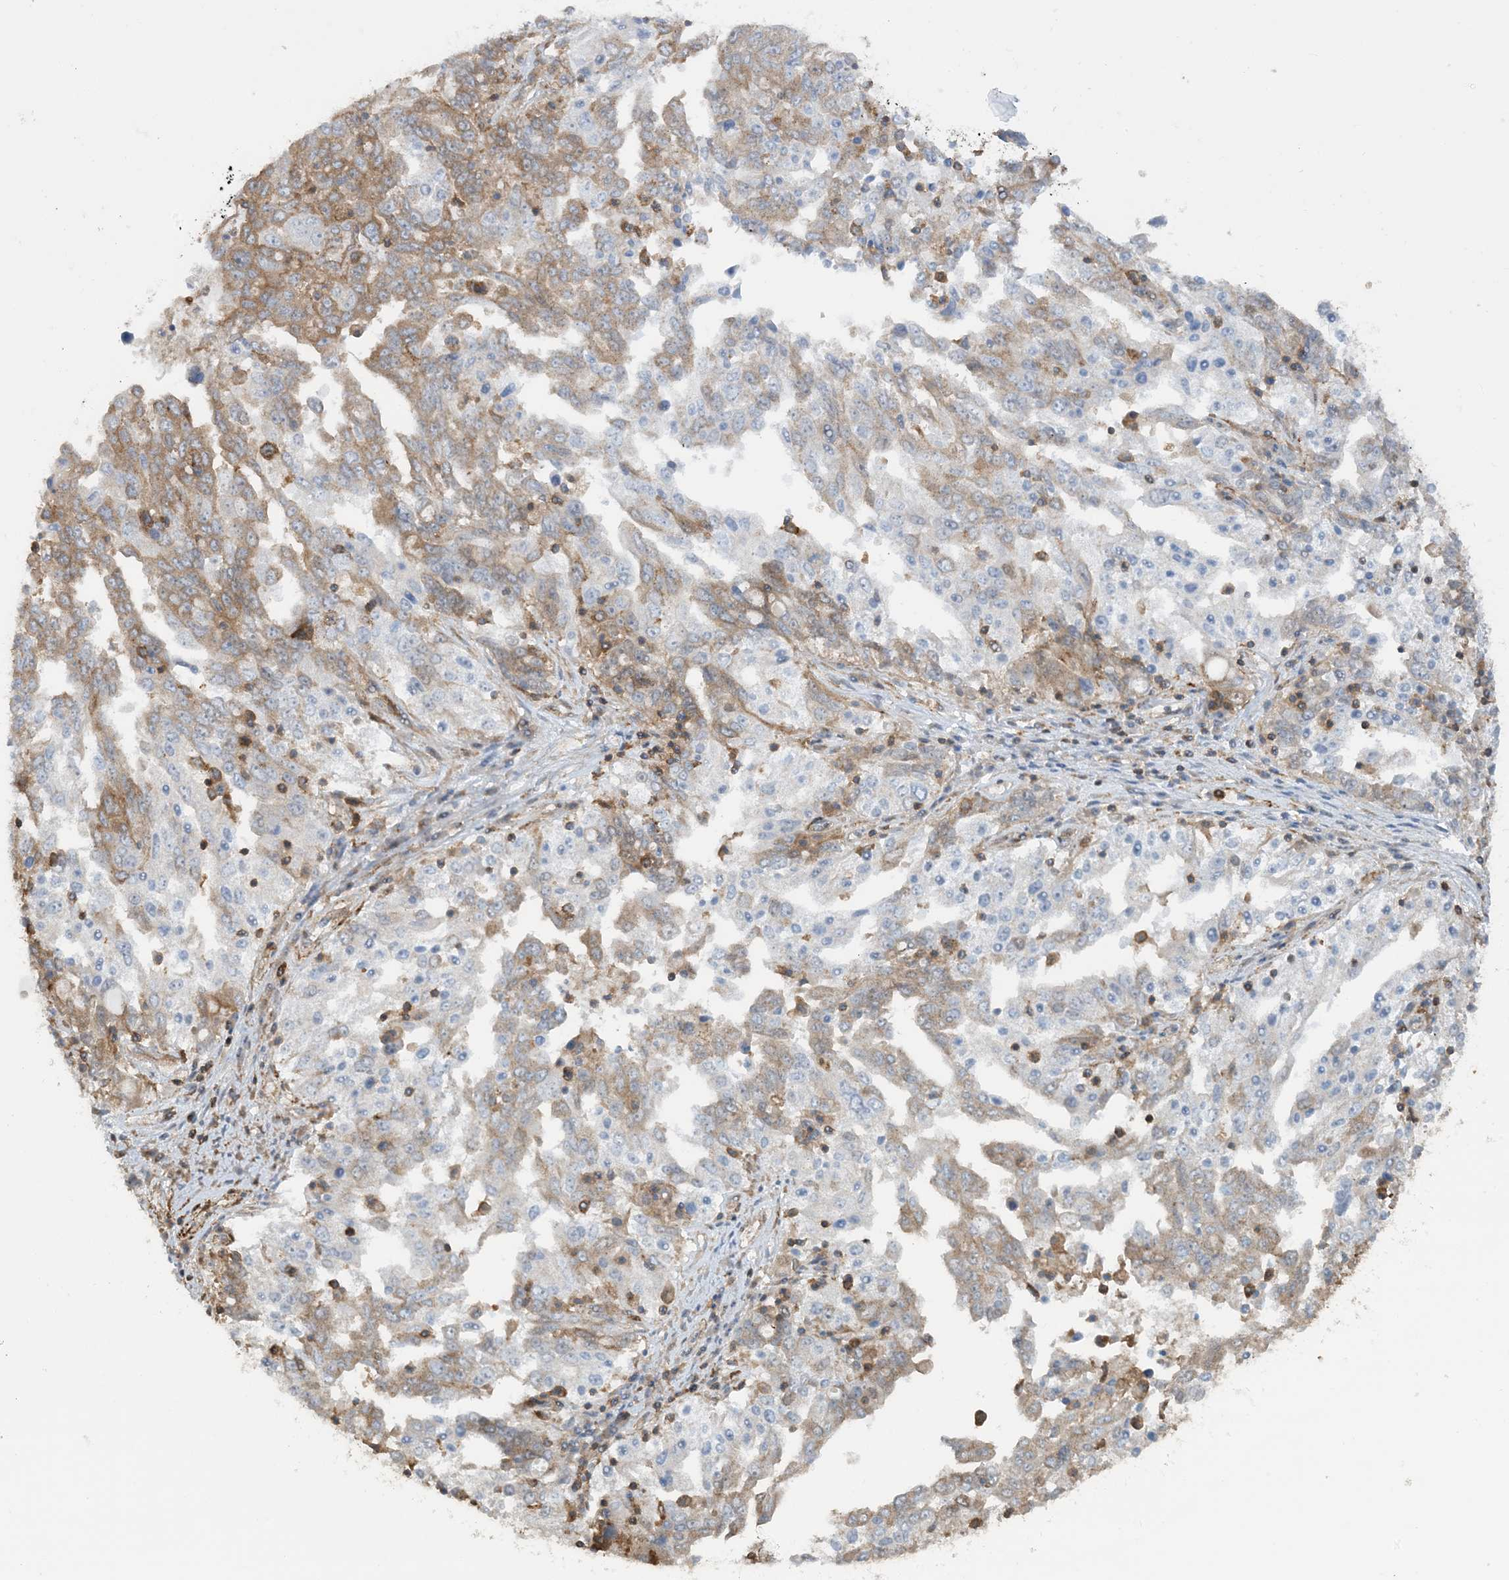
{"staining": {"intensity": "strong", "quantity": "25%-75%", "location": "cytoplasmic/membranous"}, "tissue": "ovarian cancer", "cell_type": "Tumor cells", "image_type": "cancer", "snomed": [{"axis": "morphology", "description": "Carcinoma, endometroid"}, {"axis": "topography", "description": "Ovary"}], "caption": "This is an image of immunohistochemistry staining of ovarian endometroid carcinoma, which shows strong expression in the cytoplasmic/membranous of tumor cells.", "gene": "STAM2", "patient": {"sex": "female", "age": 62}}